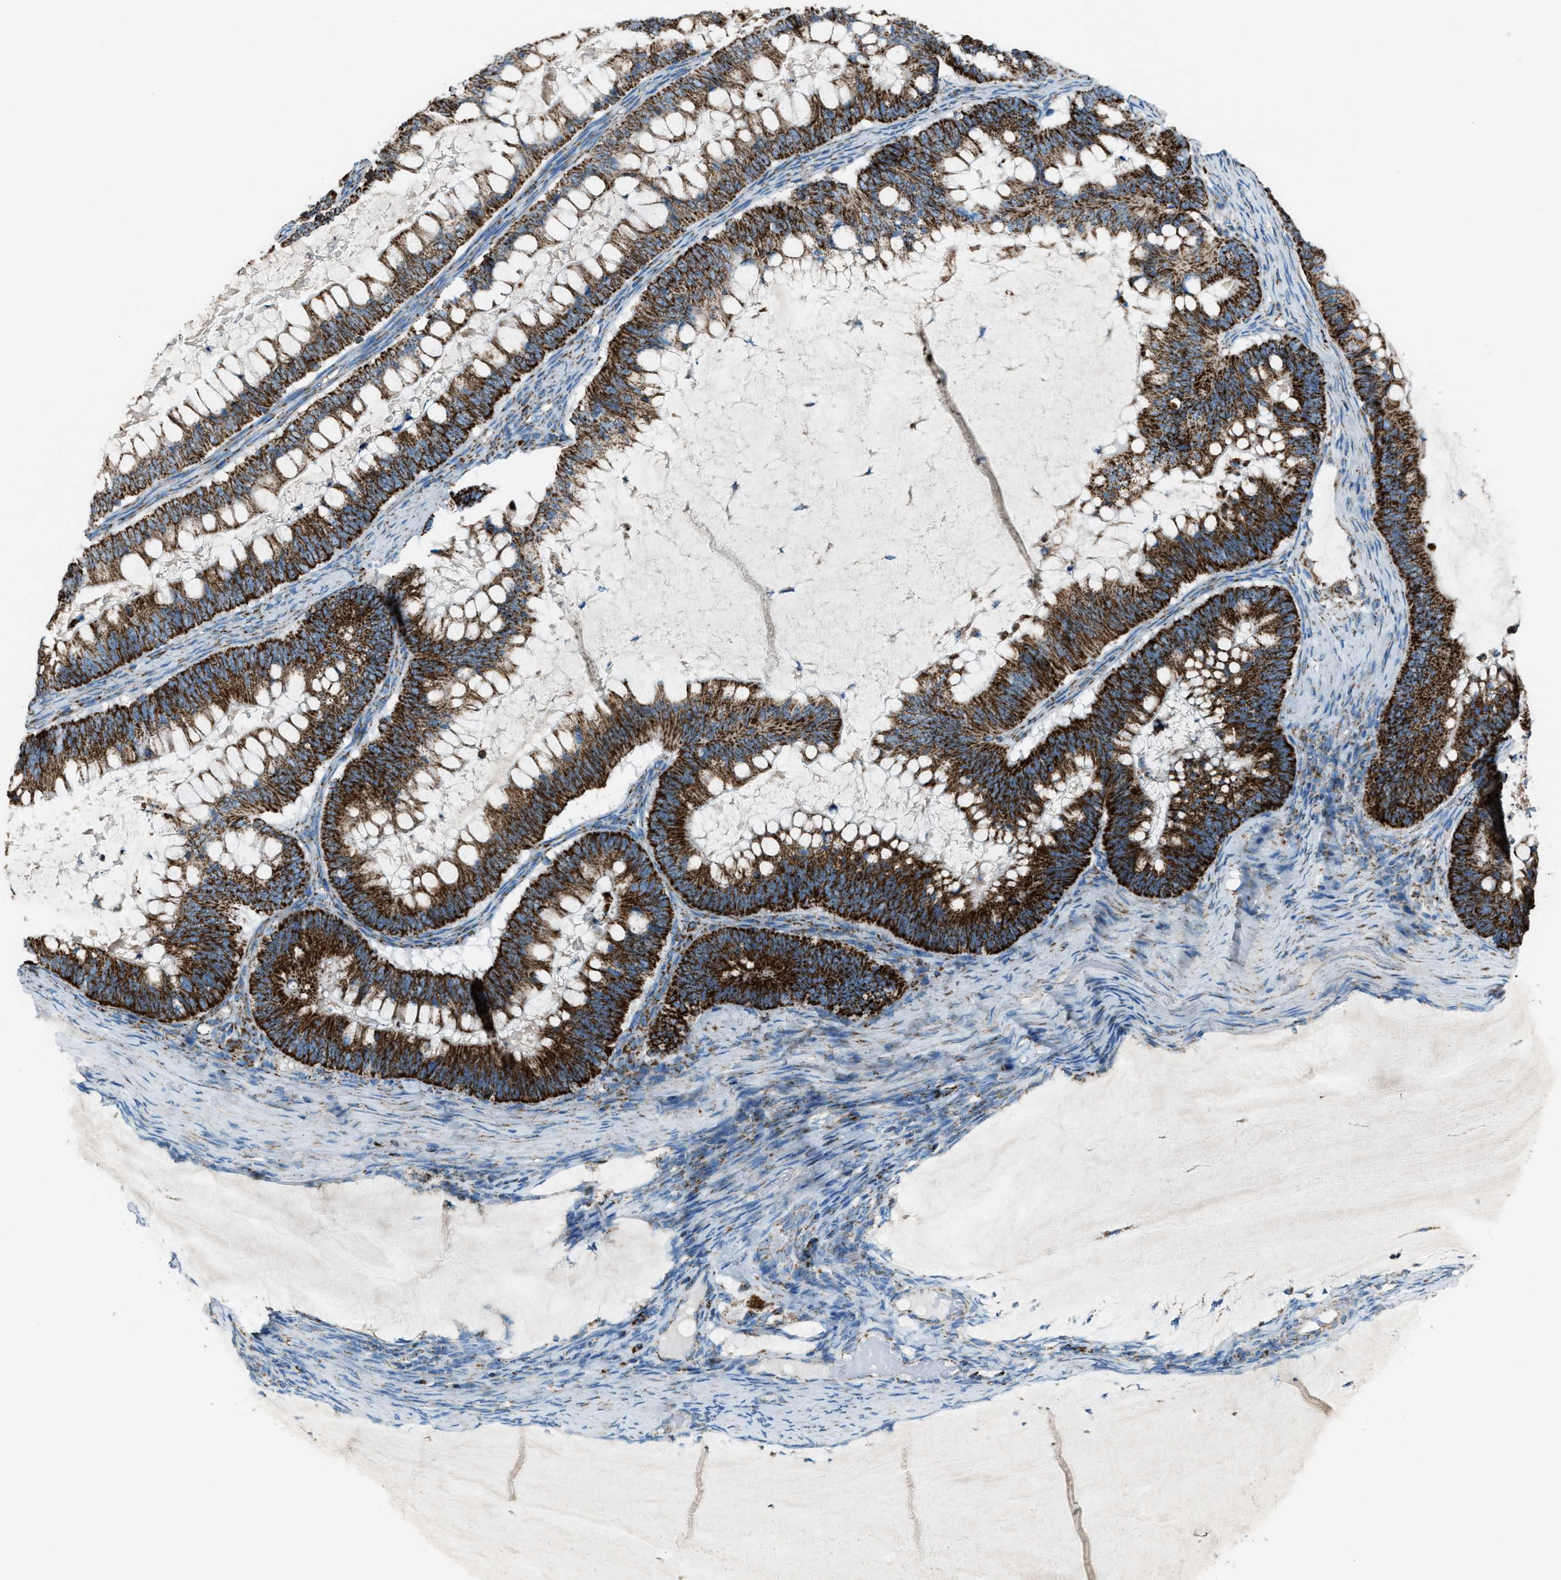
{"staining": {"intensity": "strong", "quantity": ">75%", "location": "cytoplasmic/membranous"}, "tissue": "ovarian cancer", "cell_type": "Tumor cells", "image_type": "cancer", "snomed": [{"axis": "morphology", "description": "Cystadenocarcinoma, mucinous, NOS"}, {"axis": "topography", "description": "Ovary"}], "caption": "Brown immunohistochemical staining in ovarian mucinous cystadenocarcinoma demonstrates strong cytoplasmic/membranous staining in approximately >75% of tumor cells.", "gene": "MDH2", "patient": {"sex": "female", "age": 61}}